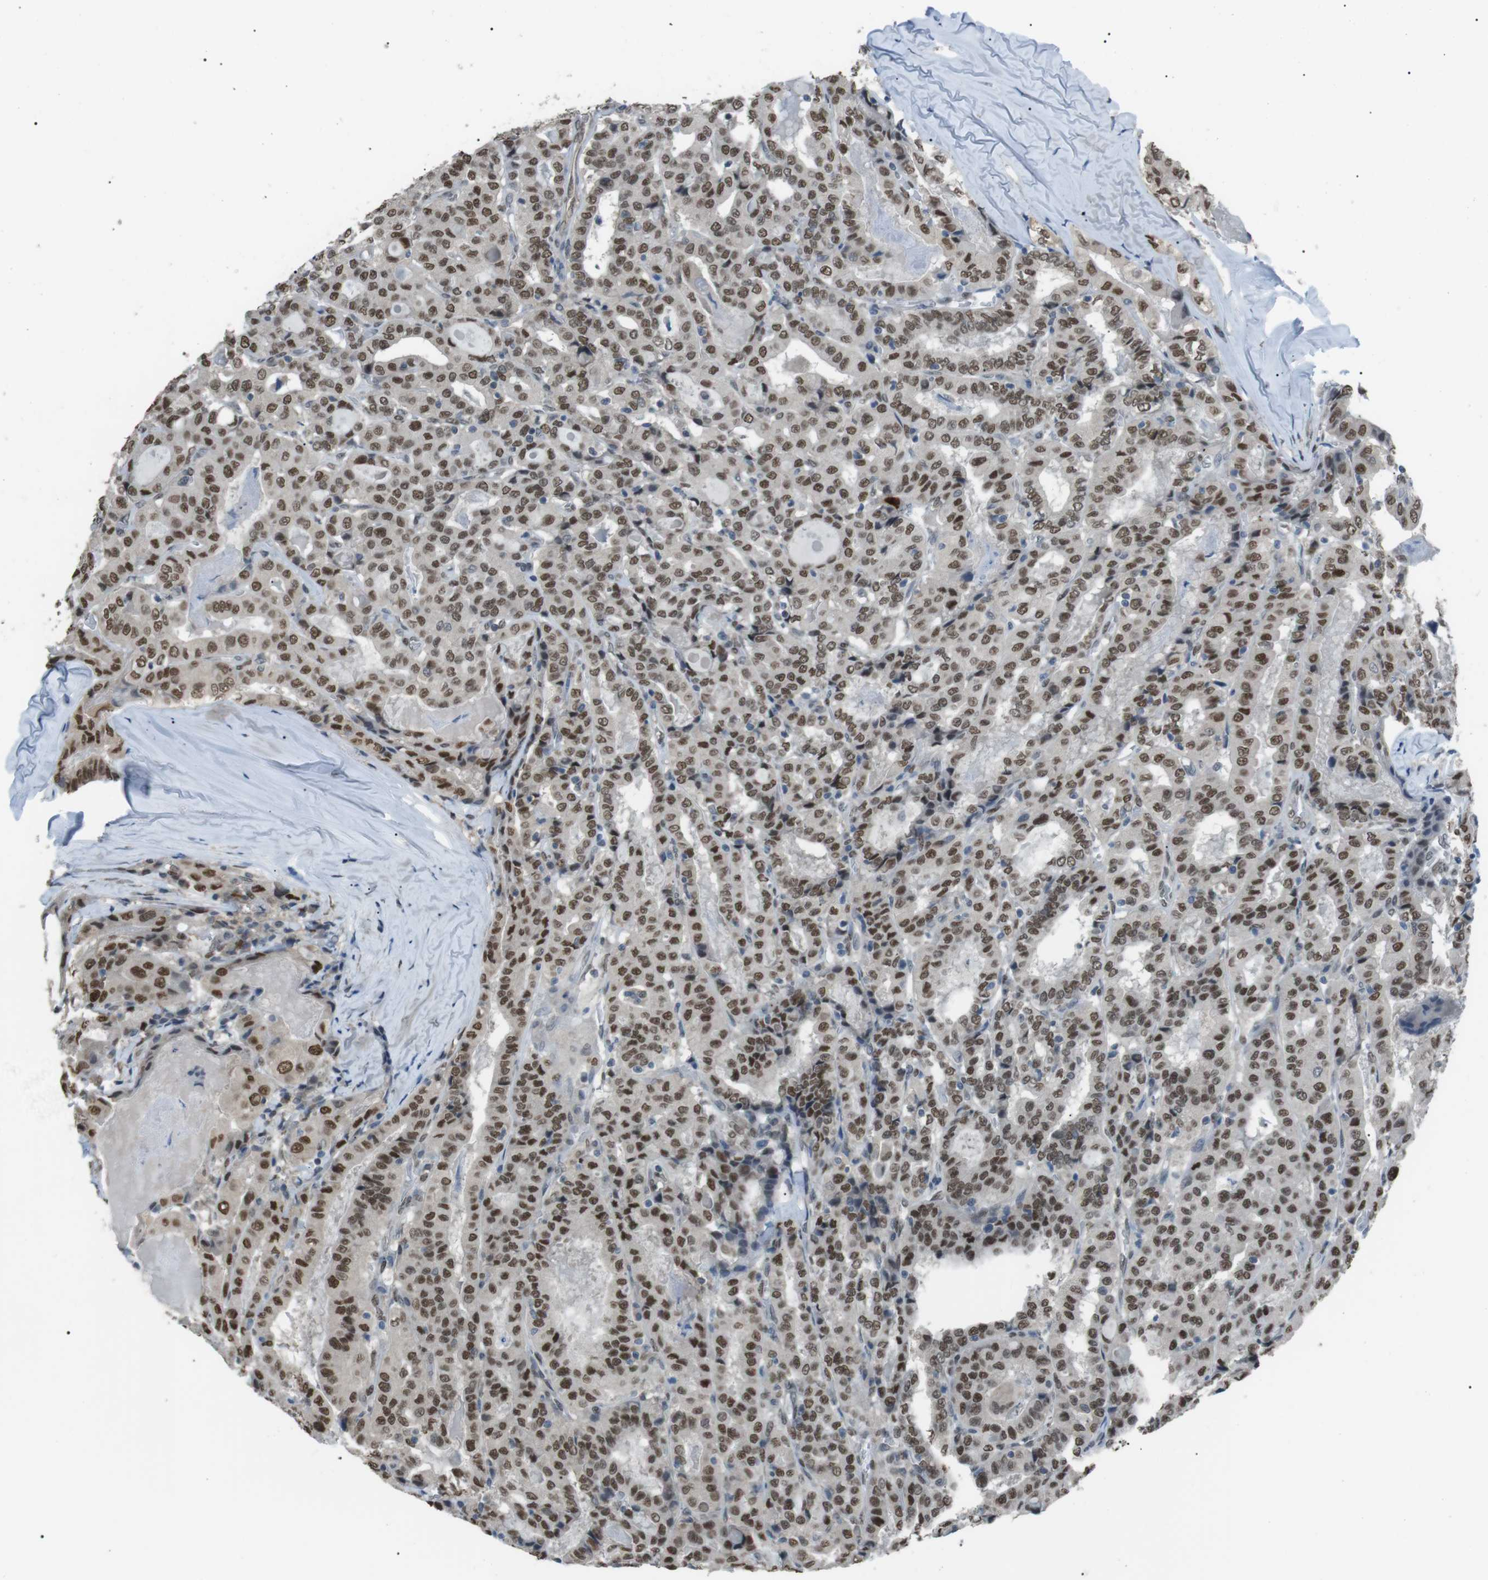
{"staining": {"intensity": "moderate", "quantity": ">75%", "location": "nuclear"}, "tissue": "thyroid cancer", "cell_type": "Tumor cells", "image_type": "cancer", "snomed": [{"axis": "morphology", "description": "Papillary adenocarcinoma, NOS"}, {"axis": "topography", "description": "Thyroid gland"}], "caption": "Protein expression analysis of human thyroid cancer reveals moderate nuclear positivity in approximately >75% of tumor cells.", "gene": "SRPK2", "patient": {"sex": "female", "age": 42}}